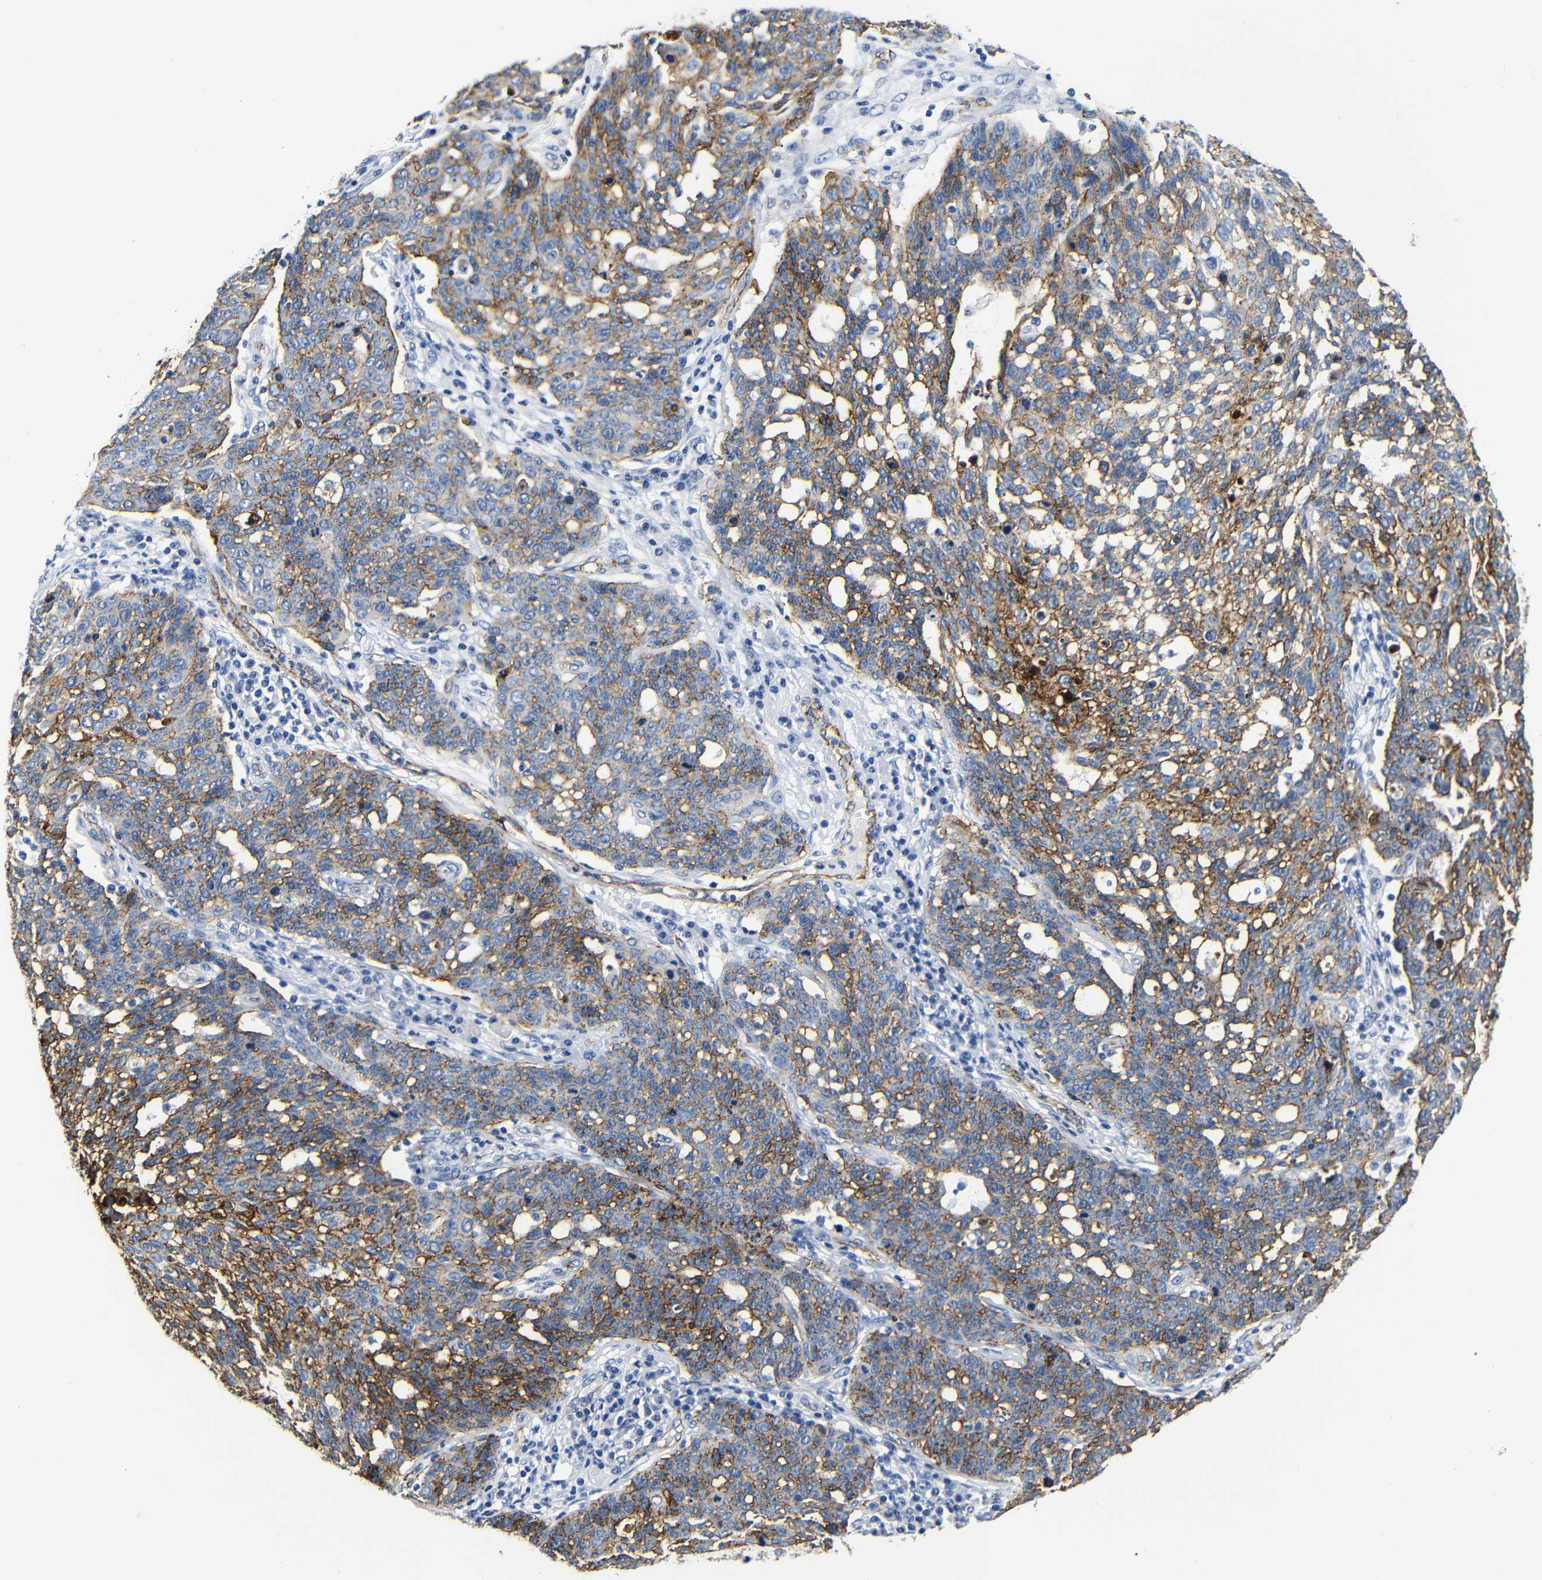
{"staining": {"intensity": "moderate", "quantity": "25%-75%", "location": "cytoplasmic/membranous"}, "tissue": "cervical cancer", "cell_type": "Tumor cells", "image_type": "cancer", "snomed": [{"axis": "morphology", "description": "Squamous cell carcinoma, NOS"}, {"axis": "topography", "description": "Cervix"}], "caption": "Tumor cells exhibit medium levels of moderate cytoplasmic/membranous expression in about 25%-75% of cells in squamous cell carcinoma (cervical).", "gene": "MUC4", "patient": {"sex": "female", "age": 34}}